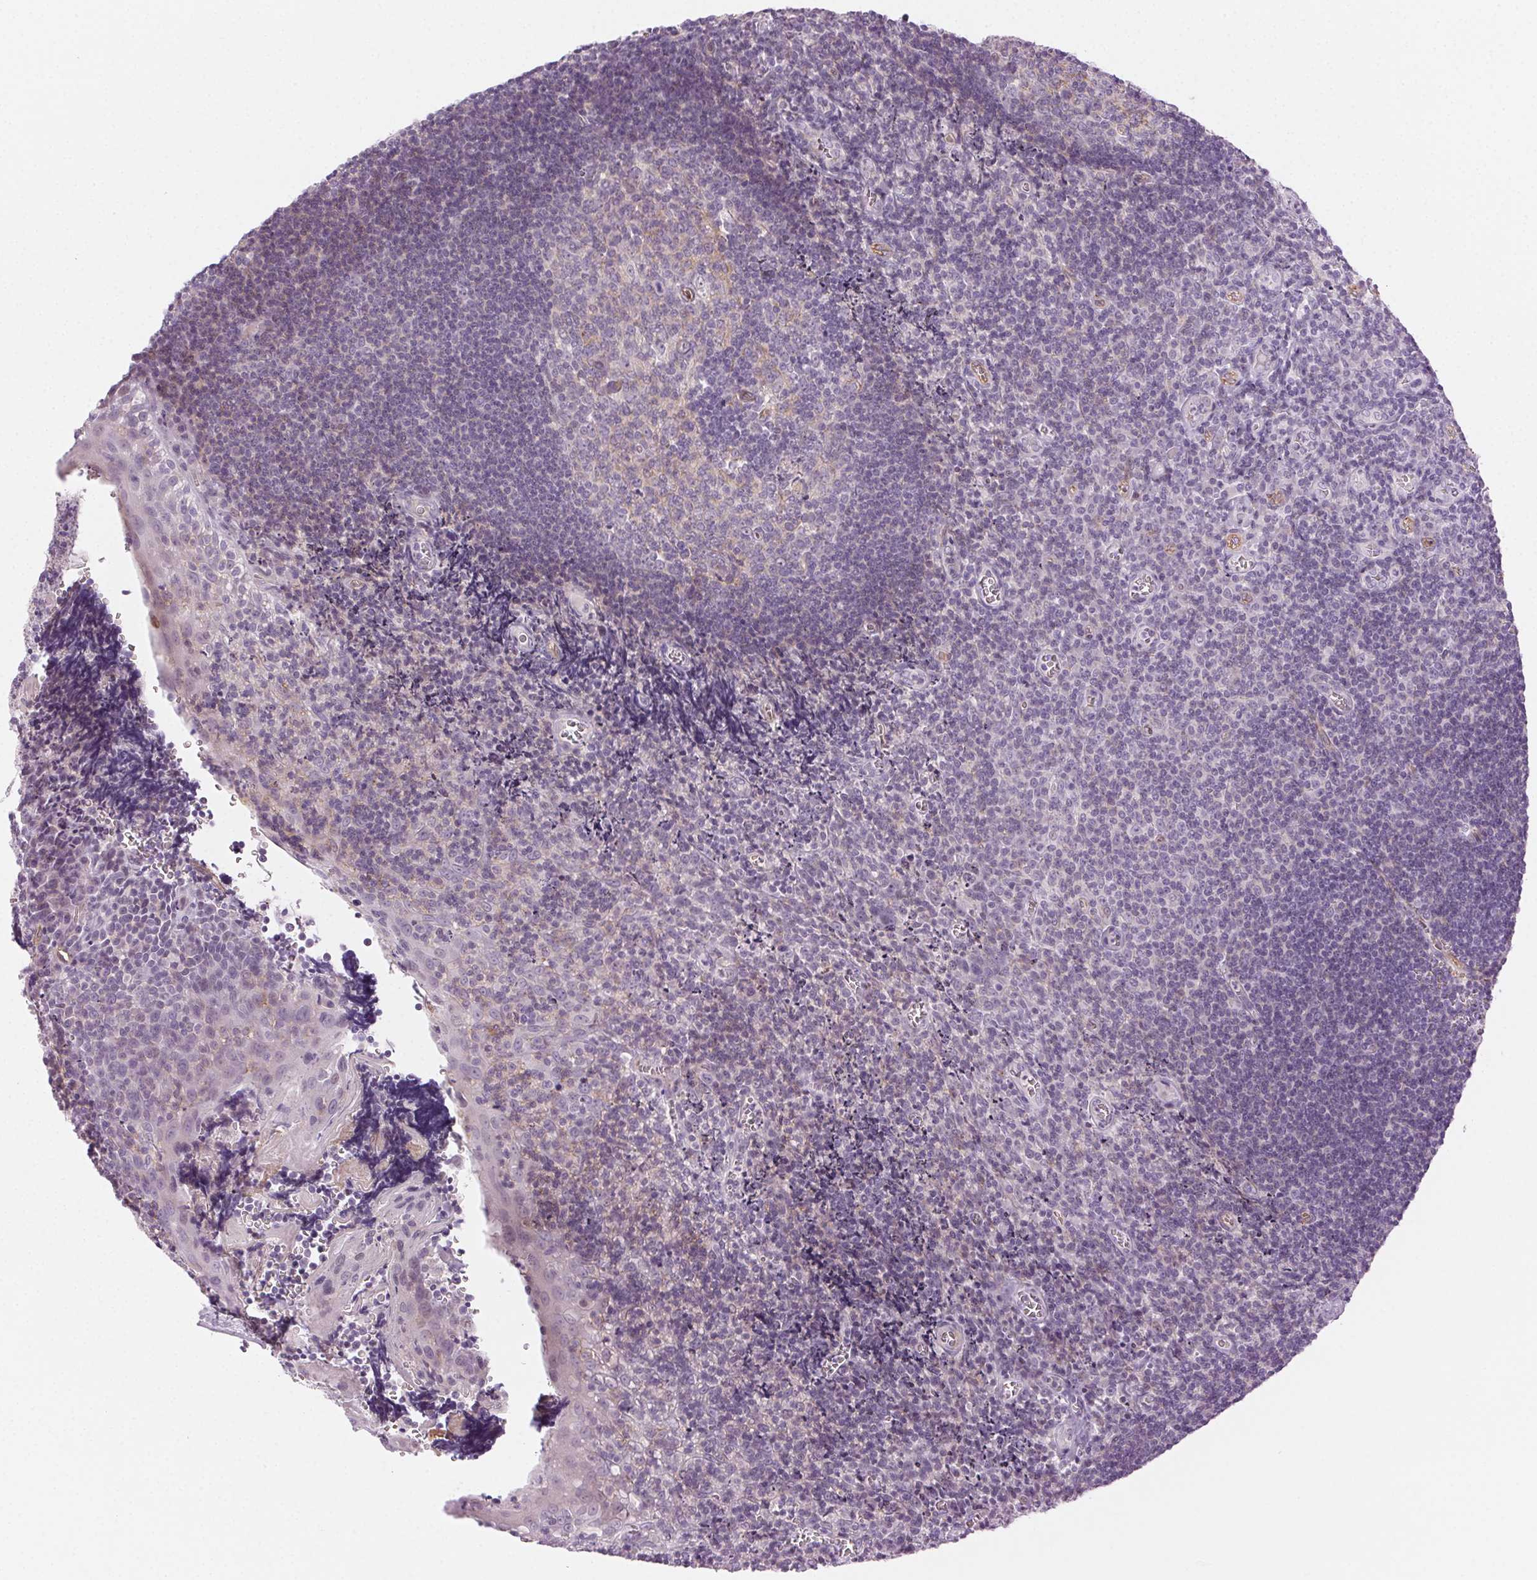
{"staining": {"intensity": "weak", "quantity": "<25%", "location": "cytoplasmic/membranous"}, "tissue": "tonsil", "cell_type": "Germinal center cells", "image_type": "normal", "snomed": [{"axis": "morphology", "description": "Normal tissue, NOS"}, {"axis": "morphology", "description": "Inflammation, NOS"}, {"axis": "topography", "description": "Tonsil"}], "caption": "An IHC micrograph of unremarkable tonsil is shown. There is no staining in germinal center cells of tonsil. (DAB (3,3'-diaminobenzidine) immunohistochemistry (IHC) with hematoxylin counter stain).", "gene": "AIF1L", "patient": {"sex": "female", "age": 31}}